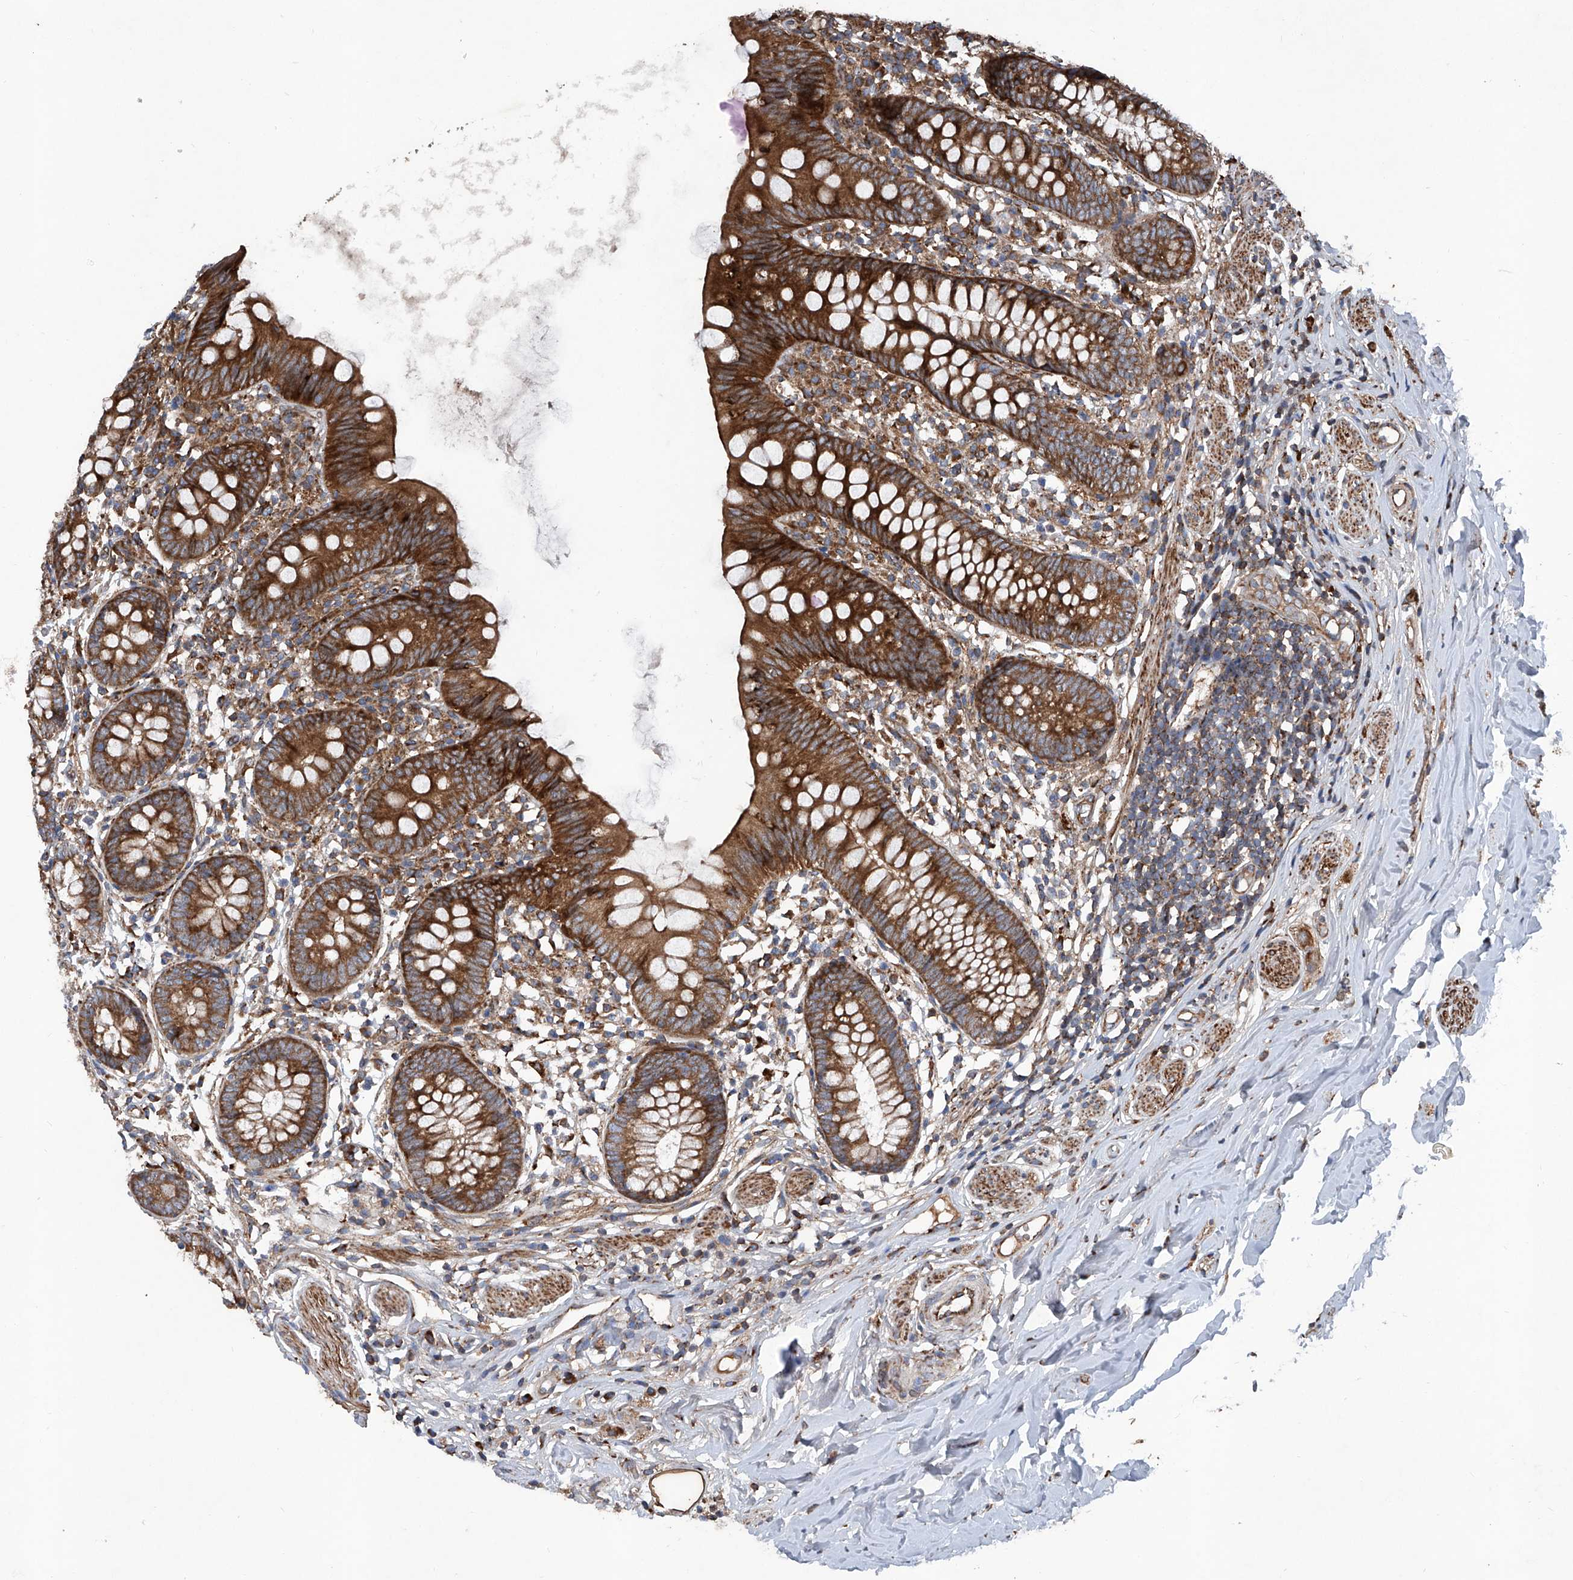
{"staining": {"intensity": "strong", "quantity": ">75%", "location": "cytoplasmic/membranous"}, "tissue": "appendix", "cell_type": "Glandular cells", "image_type": "normal", "snomed": [{"axis": "morphology", "description": "Normal tissue, NOS"}, {"axis": "topography", "description": "Appendix"}], "caption": "Appendix stained with a brown dye exhibits strong cytoplasmic/membranous positive expression in approximately >75% of glandular cells.", "gene": "ASCC3", "patient": {"sex": "female", "age": 62}}